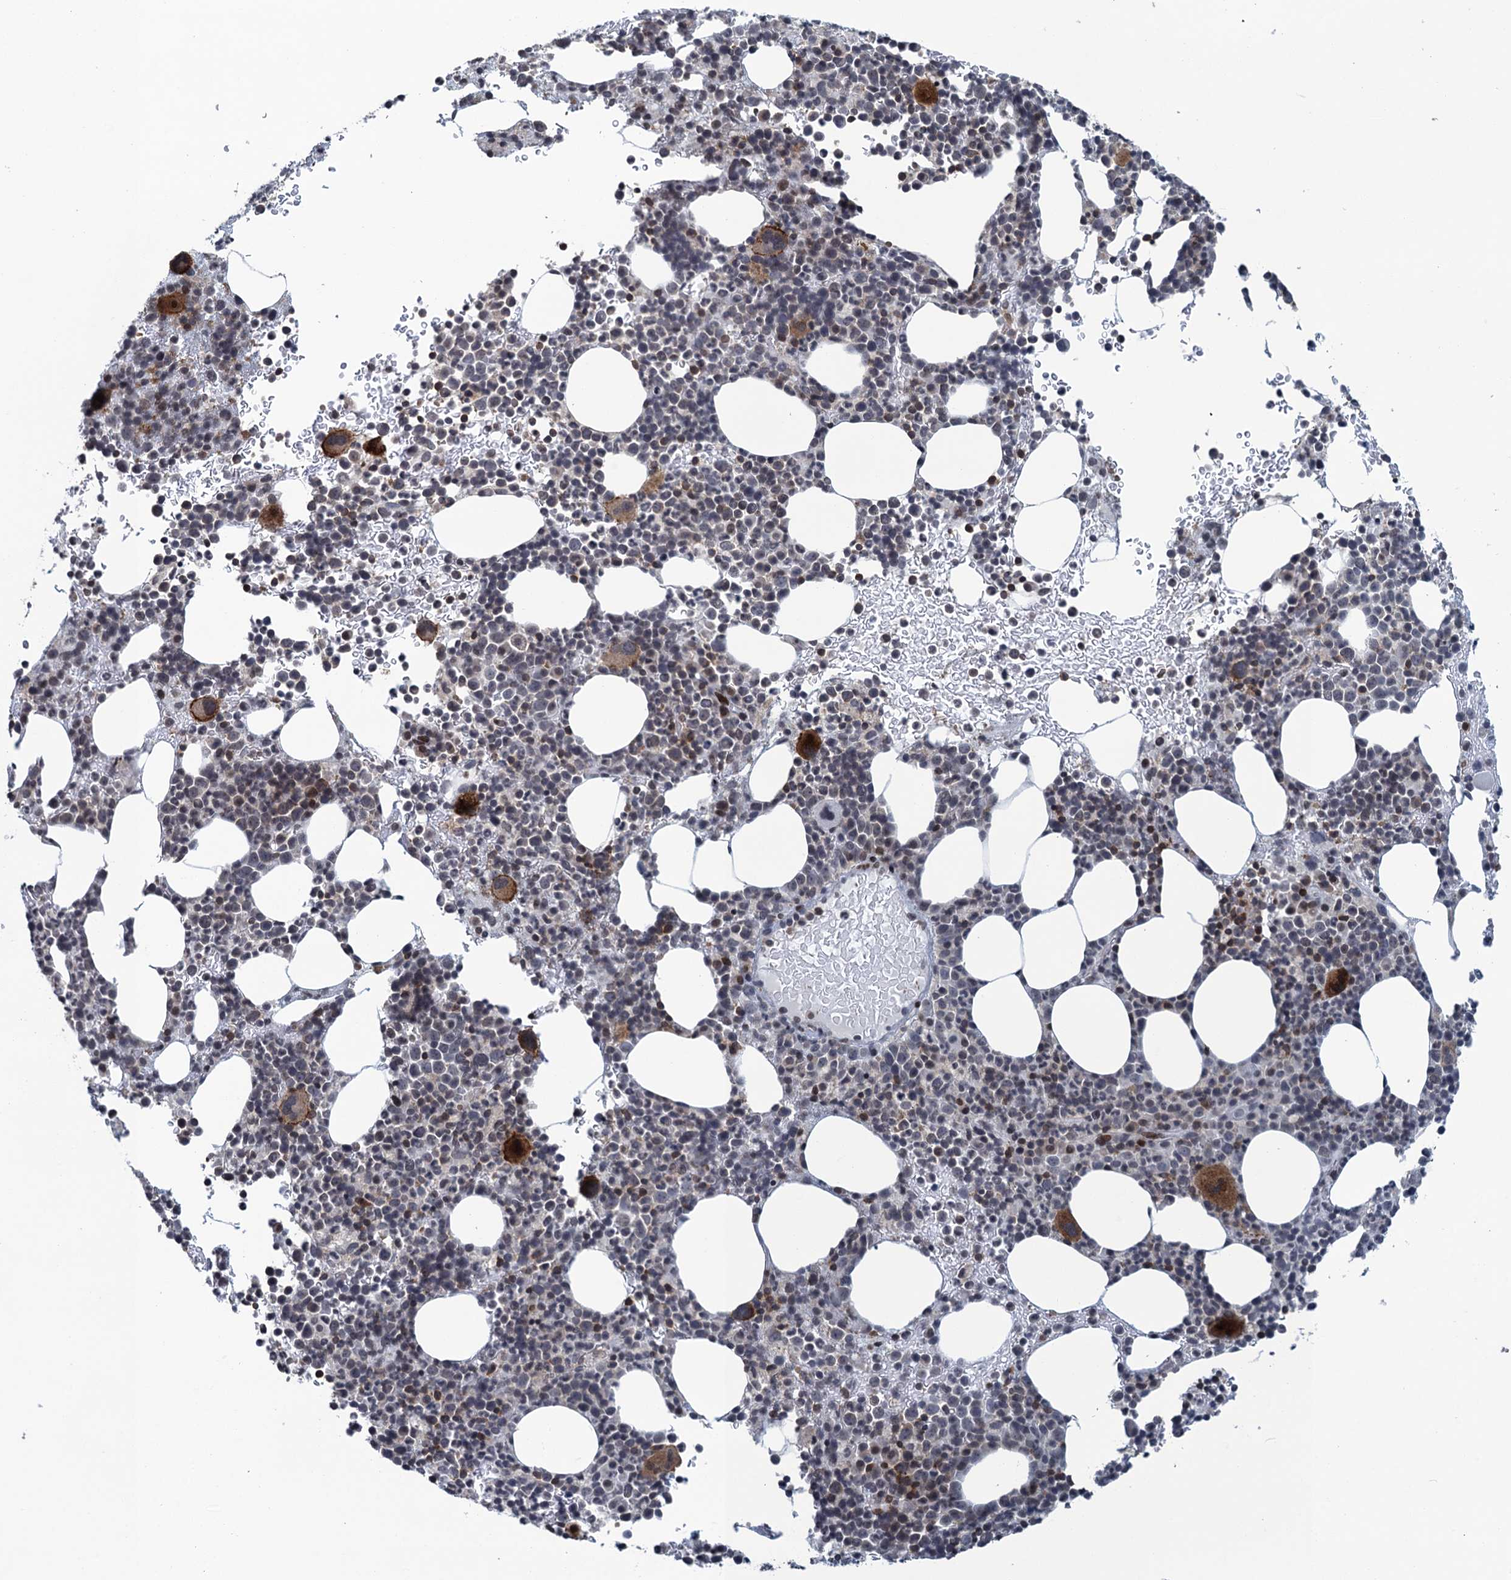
{"staining": {"intensity": "moderate", "quantity": "<25%", "location": "cytoplasmic/membranous,nuclear"}, "tissue": "bone marrow", "cell_type": "Hematopoietic cells", "image_type": "normal", "snomed": [{"axis": "morphology", "description": "Normal tissue, NOS"}, {"axis": "topography", "description": "Bone marrow"}], "caption": "This is a micrograph of IHC staining of normal bone marrow, which shows moderate positivity in the cytoplasmic/membranous,nuclear of hematopoietic cells.", "gene": "FYB1", "patient": {"sex": "female", "age": 82}}